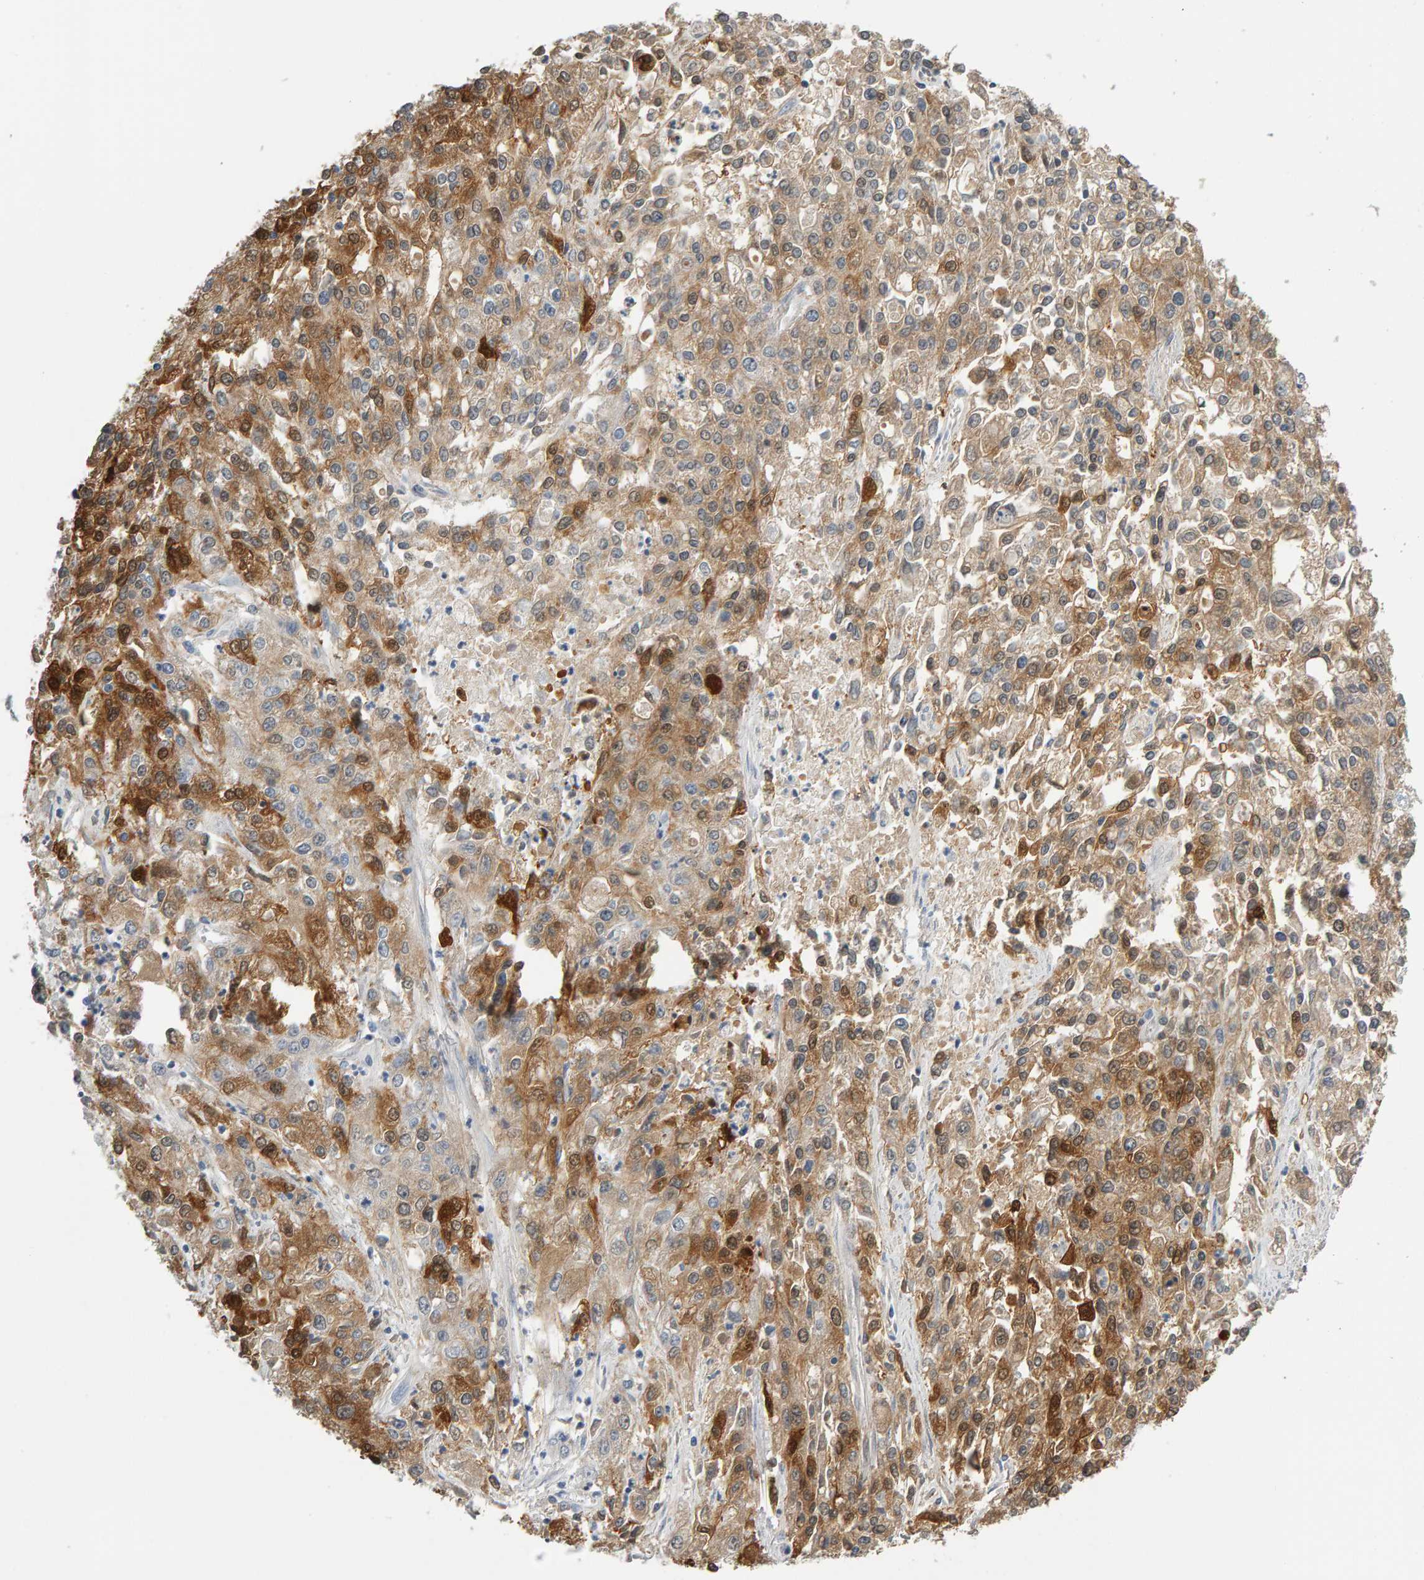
{"staining": {"intensity": "moderate", "quantity": ">75%", "location": "cytoplasmic/membranous"}, "tissue": "endometrial cancer", "cell_type": "Tumor cells", "image_type": "cancer", "snomed": [{"axis": "morphology", "description": "Adenocarcinoma, NOS"}, {"axis": "topography", "description": "Endometrium"}], "caption": "Endometrial cancer stained with a brown dye reveals moderate cytoplasmic/membranous positive positivity in about >75% of tumor cells.", "gene": "CTH", "patient": {"sex": "female", "age": 49}}